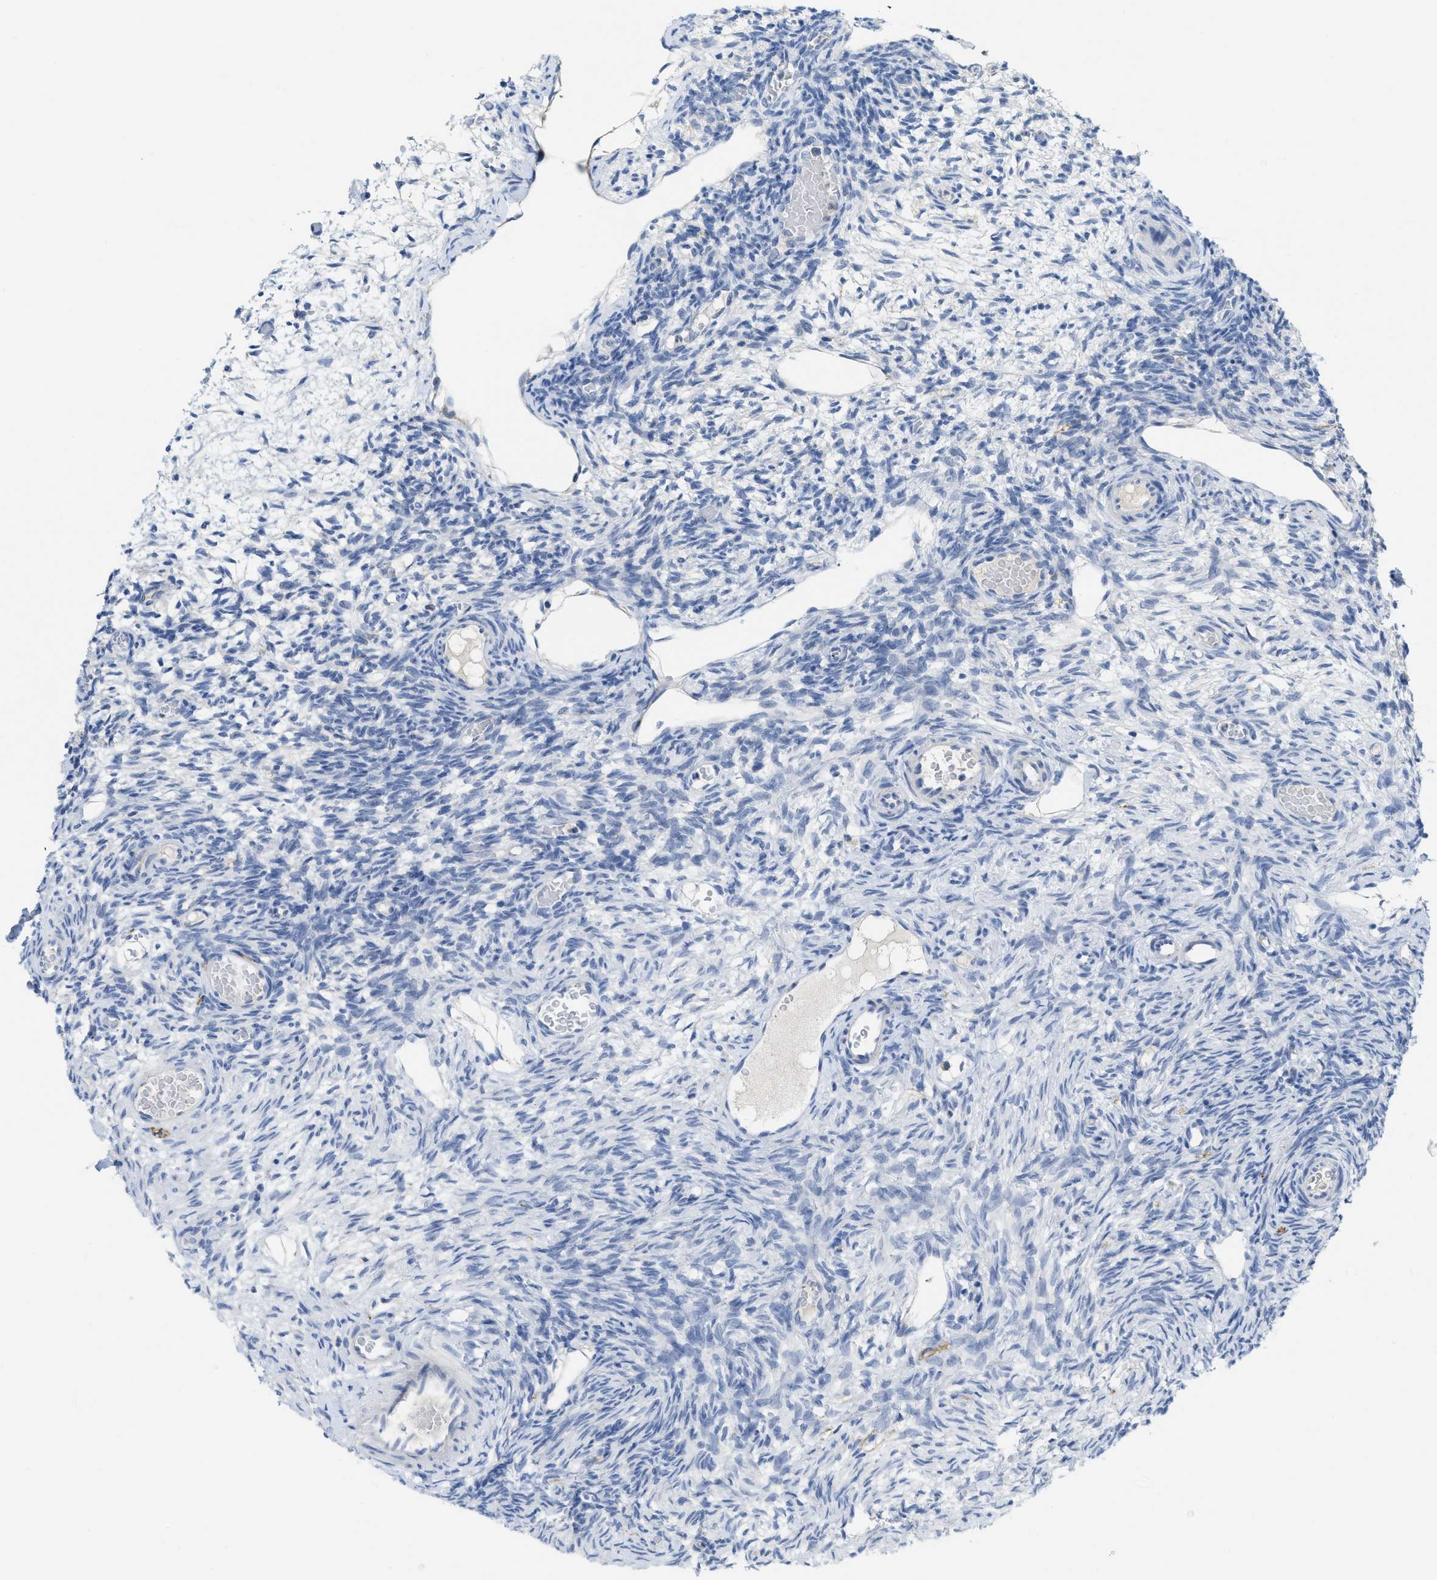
{"staining": {"intensity": "negative", "quantity": "none", "location": "none"}, "tissue": "ovary", "cell_type": "Ovarian stroma cells", "image_type": "normal", "snomed": [{"axis": "morphology", "description": "Normal tissue, NOS"}, {"axis": "topography", "description": "Ovary"}], "caption": "Immunohistochemical staining of normal ovary reveals no significant positivity in ovarian stroma cells. The staining is performed using DAB (3,3'-diaminobenzidine) brown chromogen with nuclei counter-stained in using hematoxylin.", "gene": "CNNM4", "patient": {"sex": "female", "age": 27}}